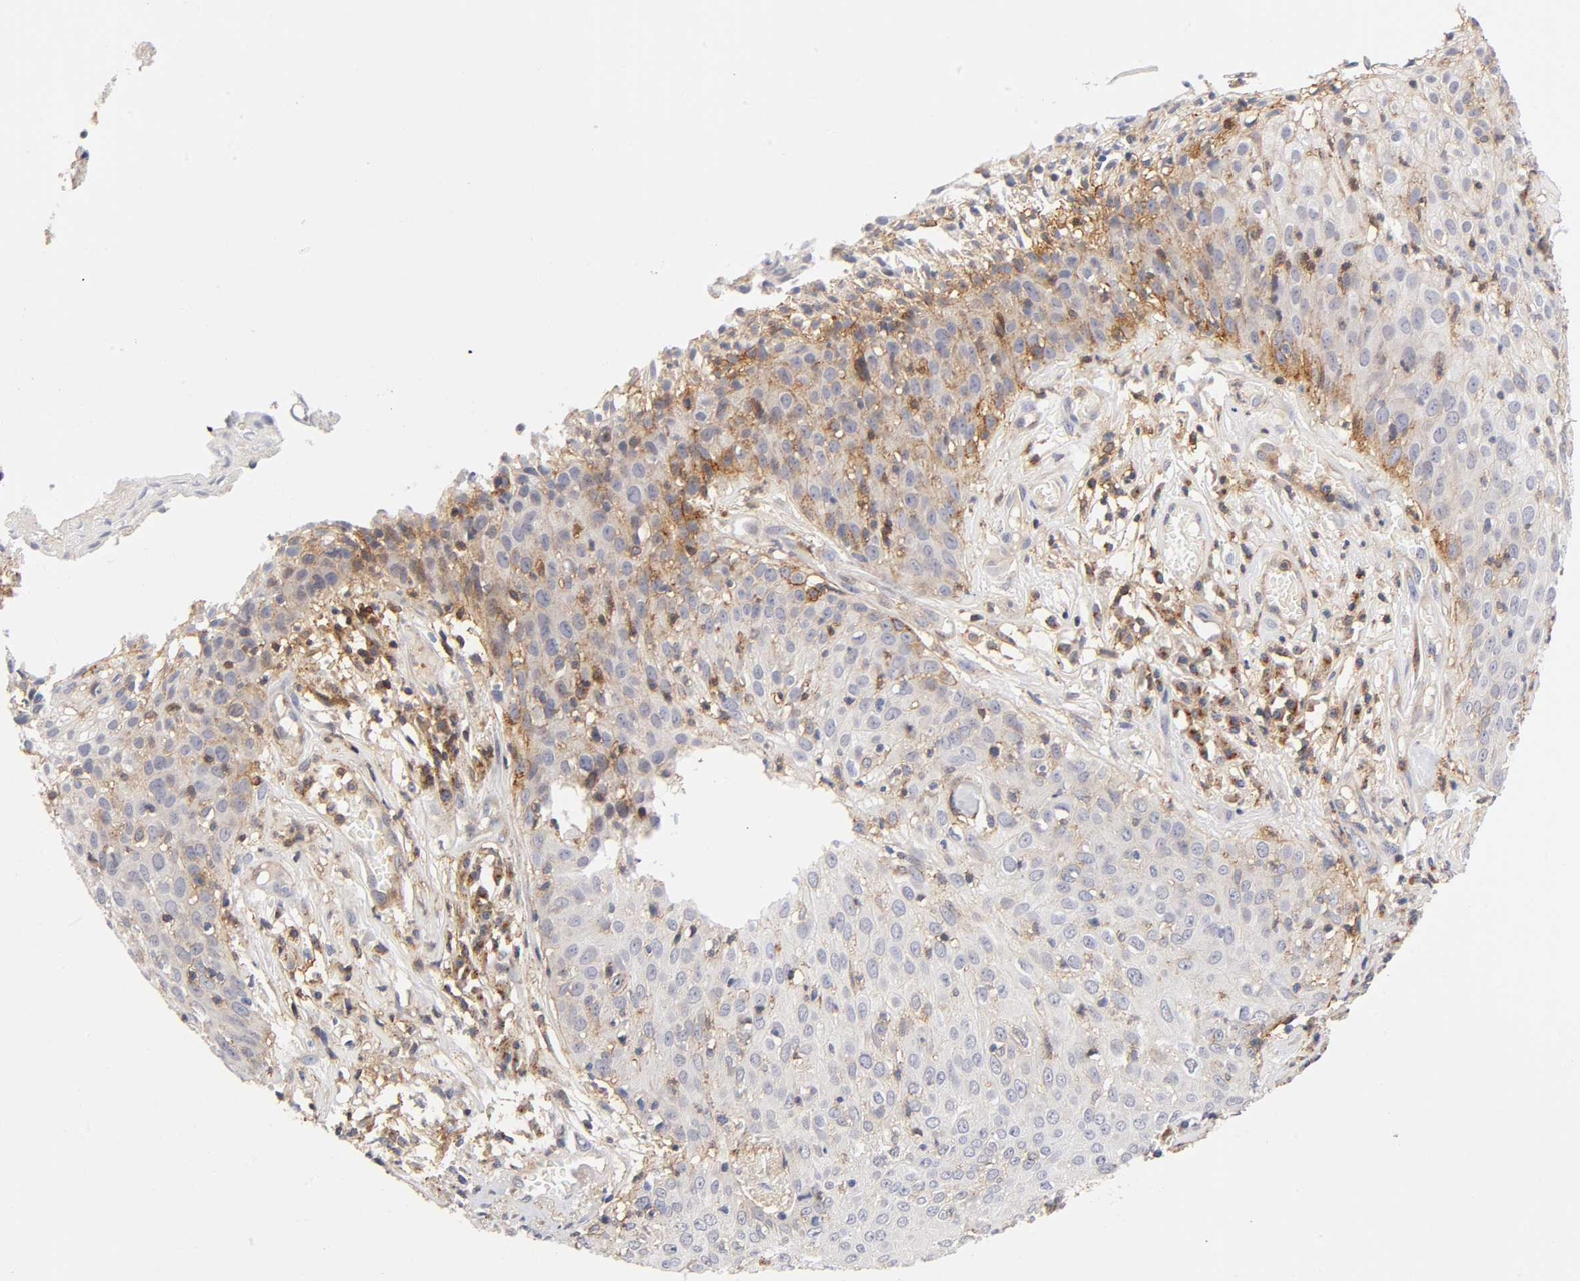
{"staining": {"intensity": "moderate", "quantity": "25%-75%", "location": "cytoplasmic/membranous"}, "tissue": "skin cancer", "cell_type": "Tumor cells", "image_type": "cancer", "snomed": [{"axis": "morphology", "description": "Squamous cell carcinoma, NOS"}, {"axis": "topography", "description": "Skin"}], "caption": "Tumor cells show moderate cytoplasmic/membranous staining in about 25%-75% of cells in skin cancer.", "gene": "ANXA7", "patient": {"sex": "male", "age": 65}}